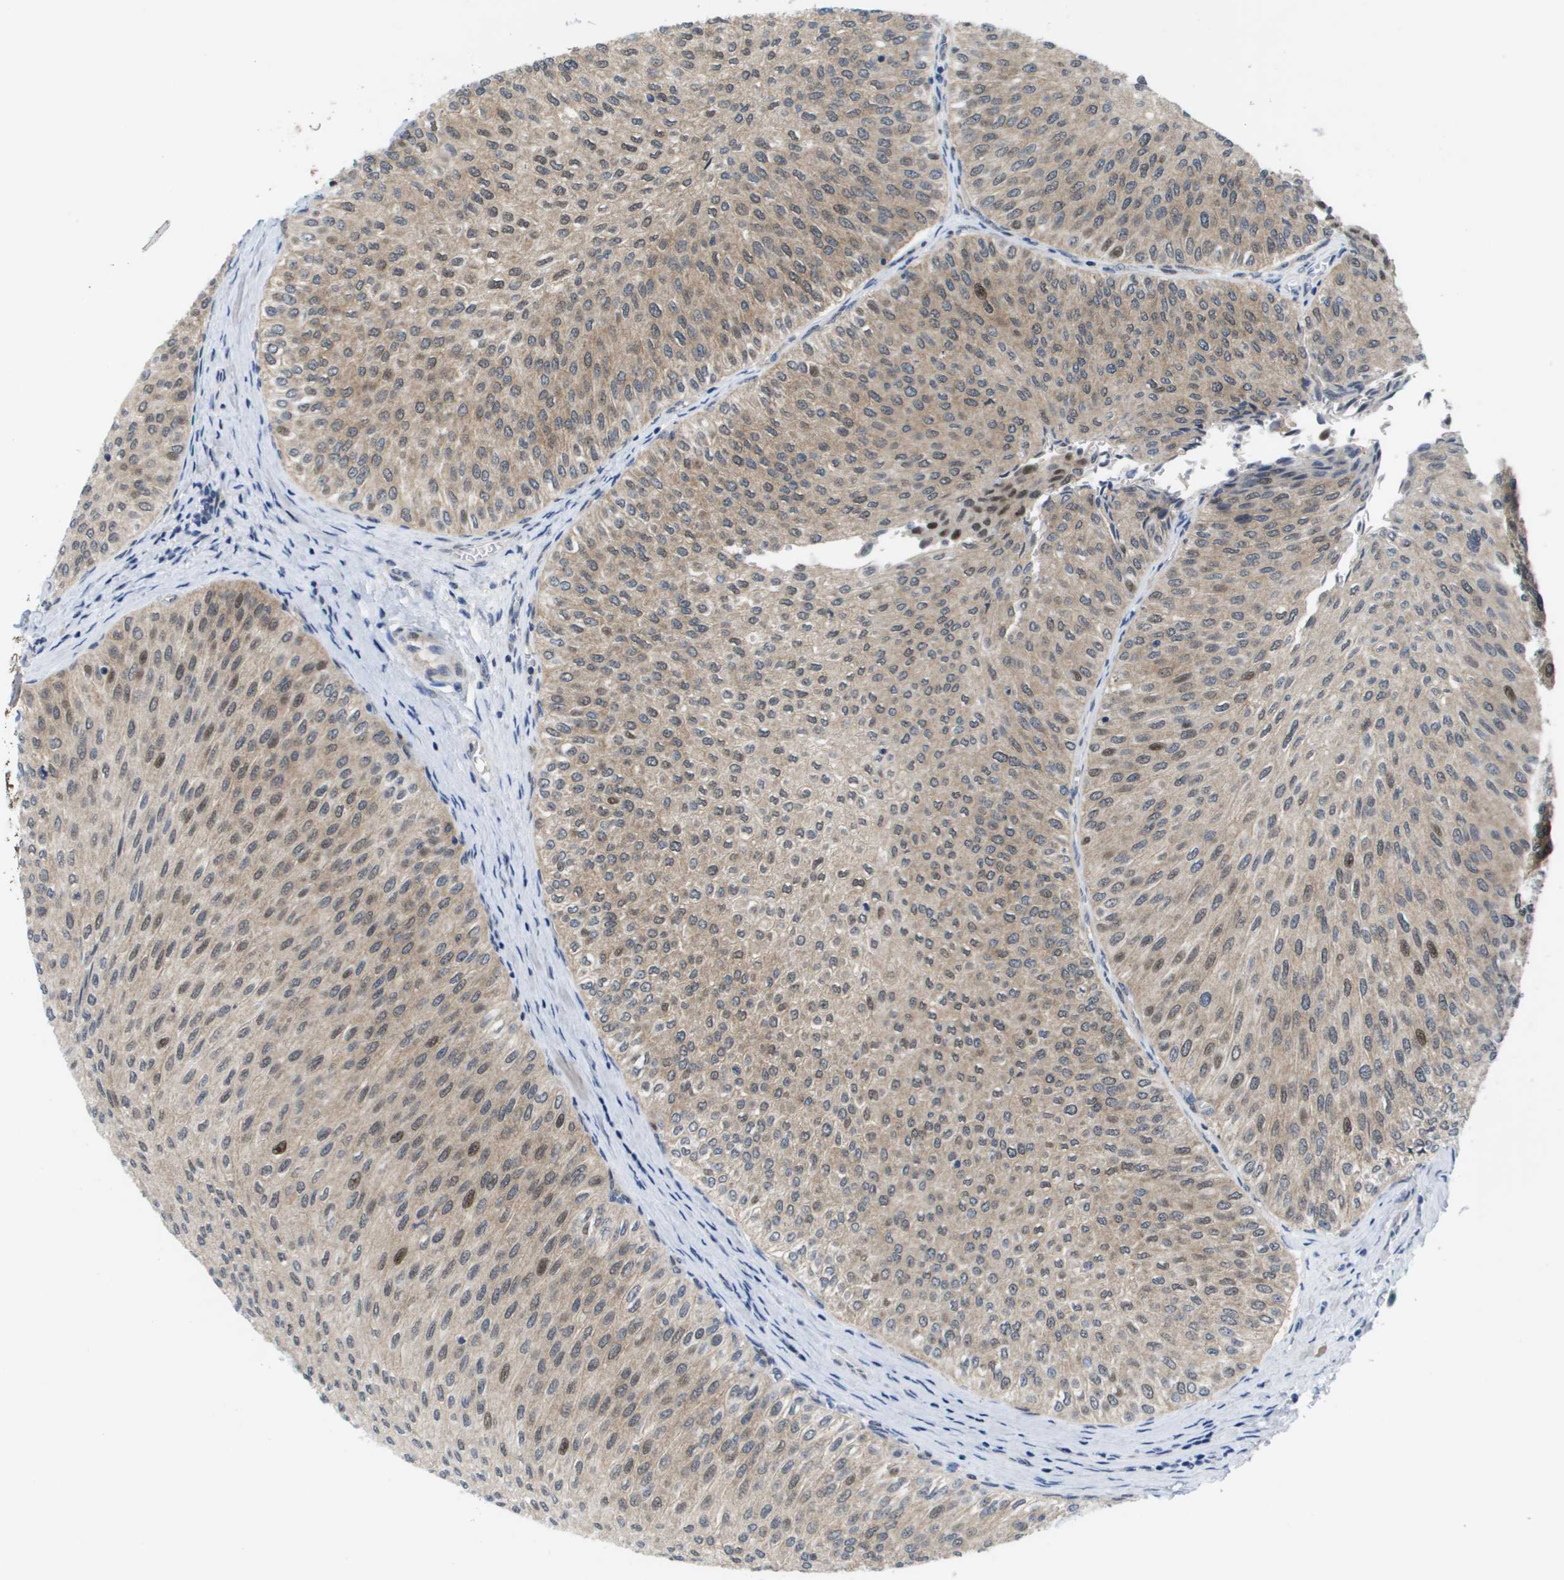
{"staining": {"intensity": "moderate", "quantity": ">75%", "location": "cytoplasmic/membranous,nuclear"}, "tissue": "urothelial cancer", "cell_type": "Tumor cells", "image_type": "cancer", "snomed": [{"axis": "morphology", "description": "Urothelial carcinoma, Low grade"}, {"axis": "topography", "description": "Urinary bladder"}], "caption": "Tumor cells reveal moderate cytoplasmic/membranous and nuclear expression in approximately >75% of cells in low-grade urothelial carcinoma.", "gene": "FKBP4", "patient": {"sex": "male", "age": 78}}